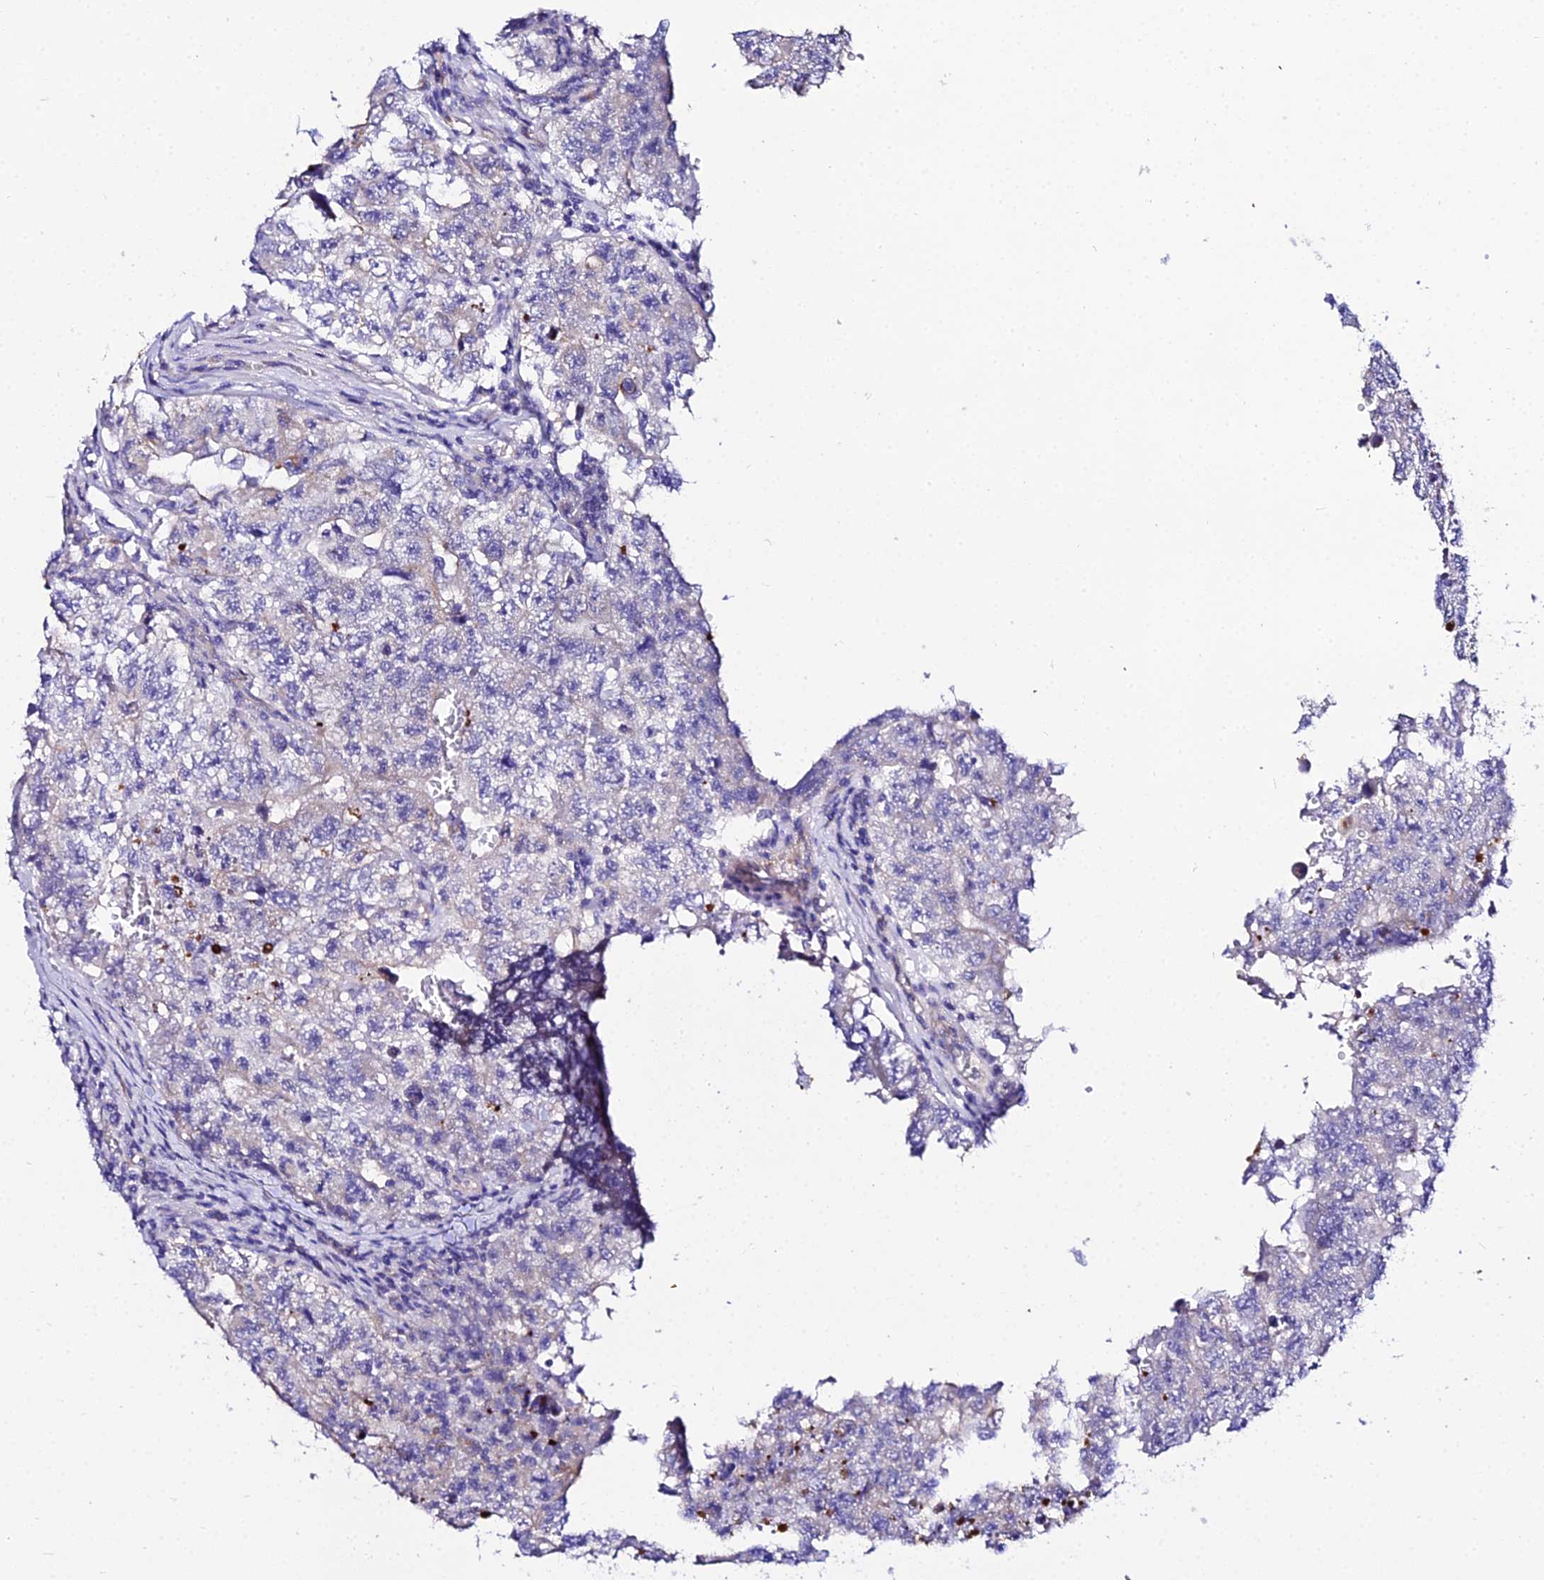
{"staining": {"intensity": "negative", "quantity": "none", "location": "none"}, "tissue": "testis cancer", "cell_type": "Tumor cells", "image_type": "cancer", "snomed": [{"axis": "morphology", "description": "Carcinoma, Embryonal, NOS"}, {"axis": "topography", "description": "Testis"}], "caption": "Immunohistochemistry image of human embryonal carcinoma (testis) stained for a protein (brown), which displays no expression in tumor cells.", "gene": "DAW1", "patient": {"sex": "male", "age": 17}}